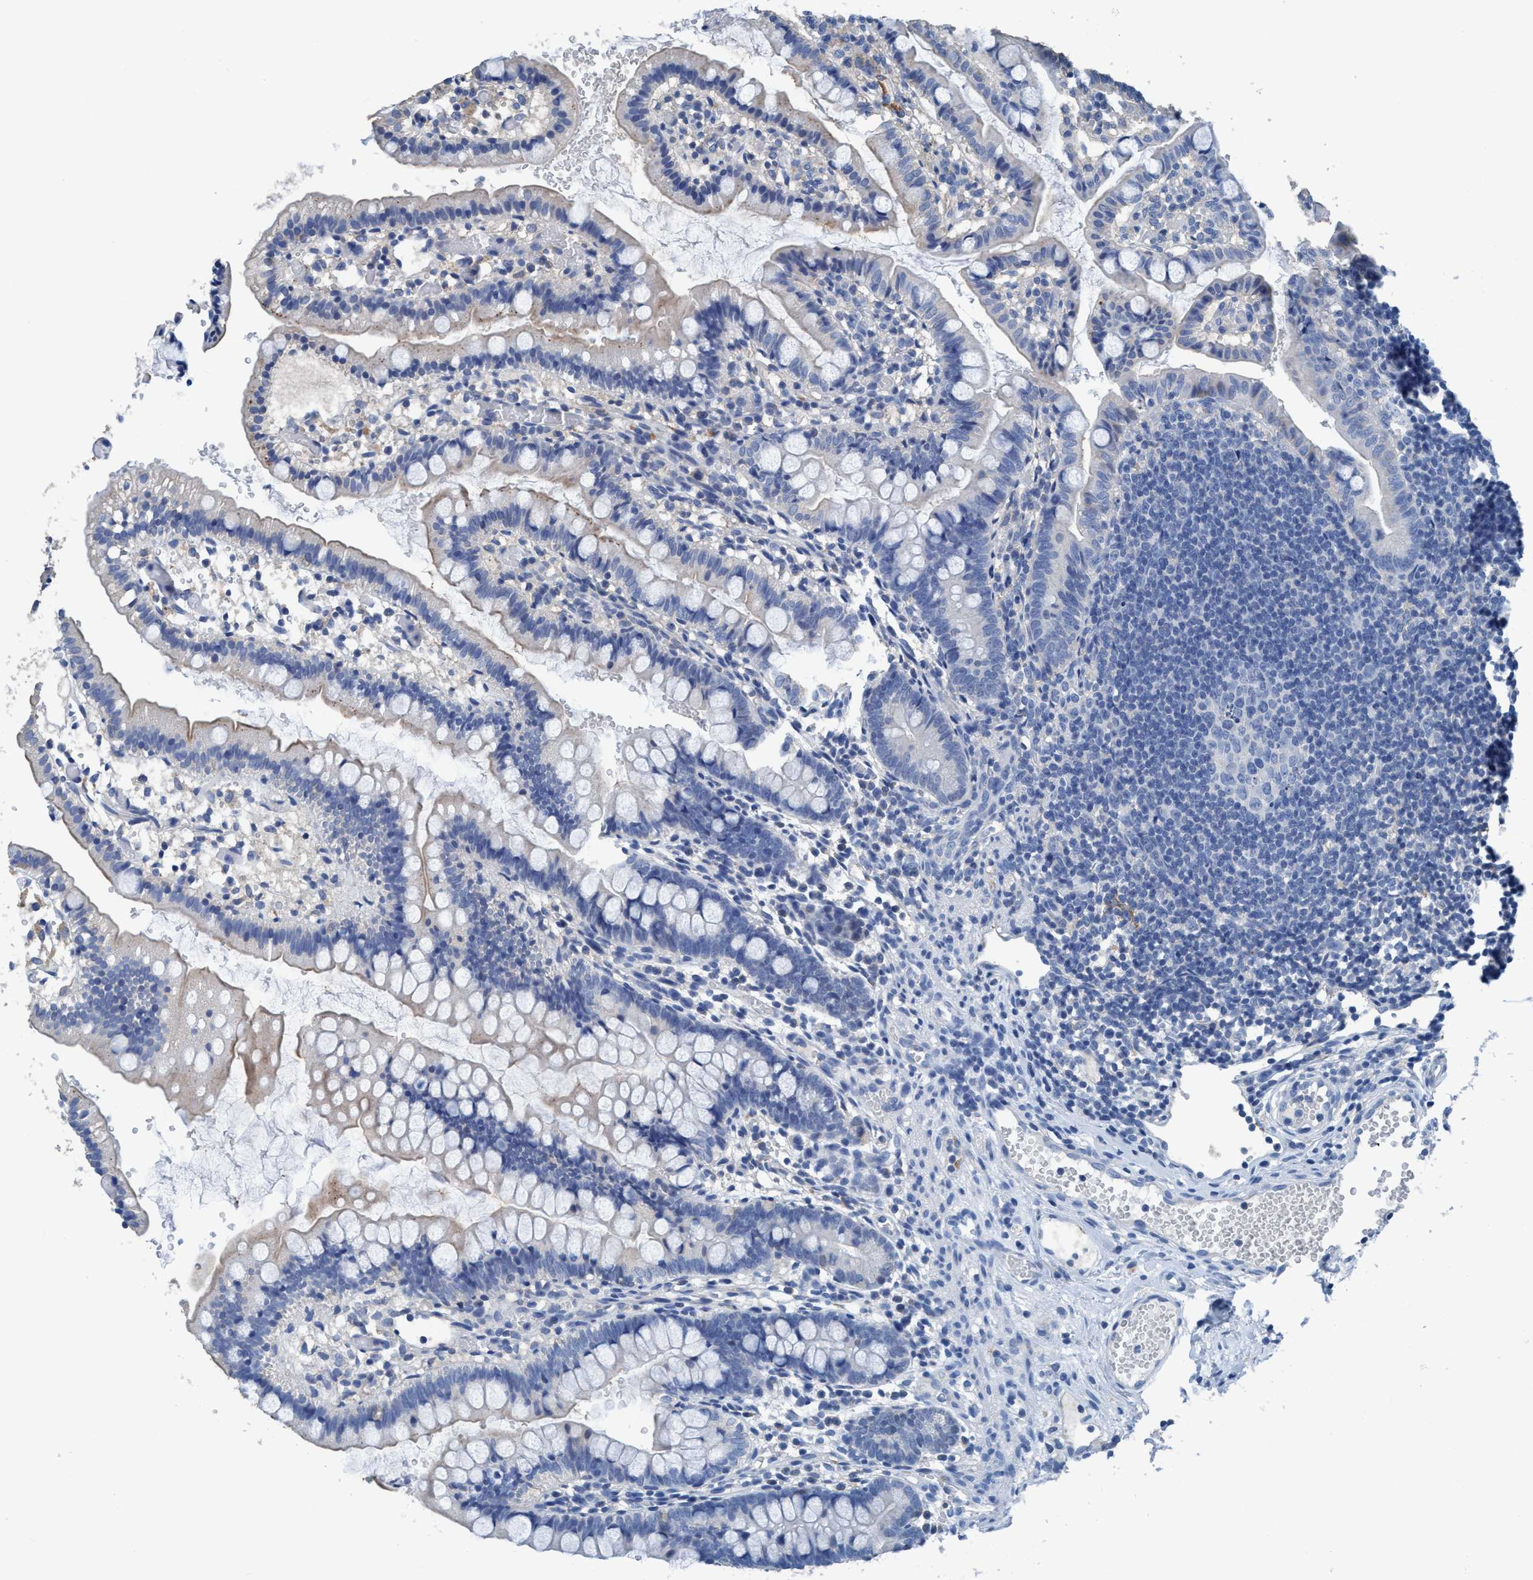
{"staining": {"intensity": "weak", "quantity": "<25%", "location": "cytoplasmic/membranous"}, "tissue": "small intestine", "cell_type": "Glandular cells", "image_type": "normal", "snomed": [{"axis": "morphology", "description": "Normal tissue, NOS"}, {"axis": "morphology", "description": "Developmental malformation"}, {"axis": "topography", "description": "Small intestine"}], "caption": "IHC of benign human small intestine reveals no staining in glandular cells.", "gene": "DNAI1", "patient": {"sex": "male"}}